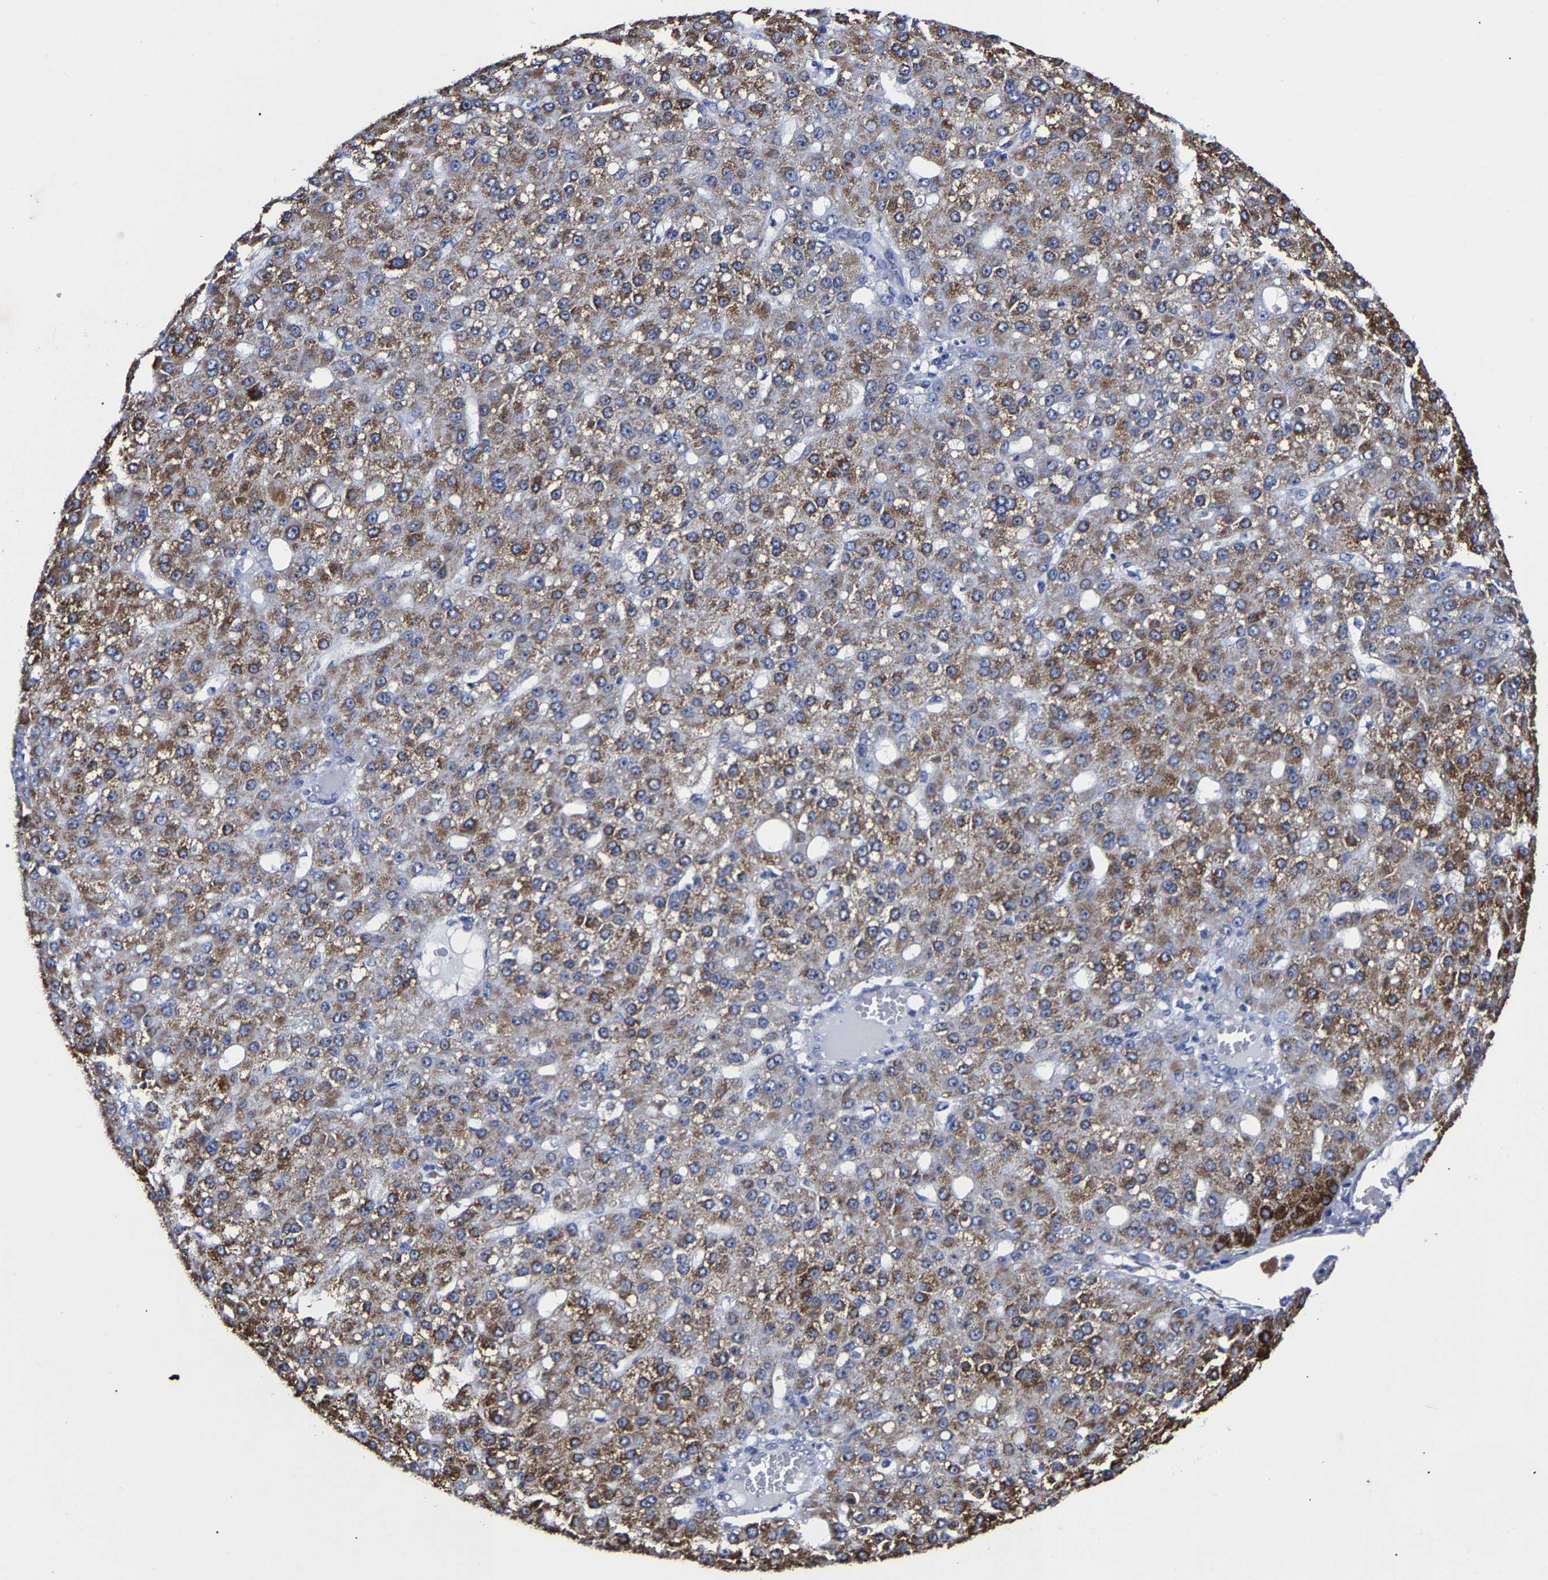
{"staining": {"intensity": "moderate", "quantity": ">75%", "location": "cytoplasmic/membranous"}, "tissue": "liver cancer", "cell_type": "Tumor cells", "image_type": "cancer", "snomed": [{"axis": "morphology", "description": "Carcinoma, Hepatocellular, NOS"}, {"axis": "topography", "description": "Liver"}], "caption": "This photomicrograph demonstrates immunohistochemistry (IHC) staining of hepatocellular carcinoma (liver), with medium moderate cytoplasmic/membranous expression in about >75% of tumor cells.", "gene": "AASS", "patient": {"sex": "male", "age": 67}}